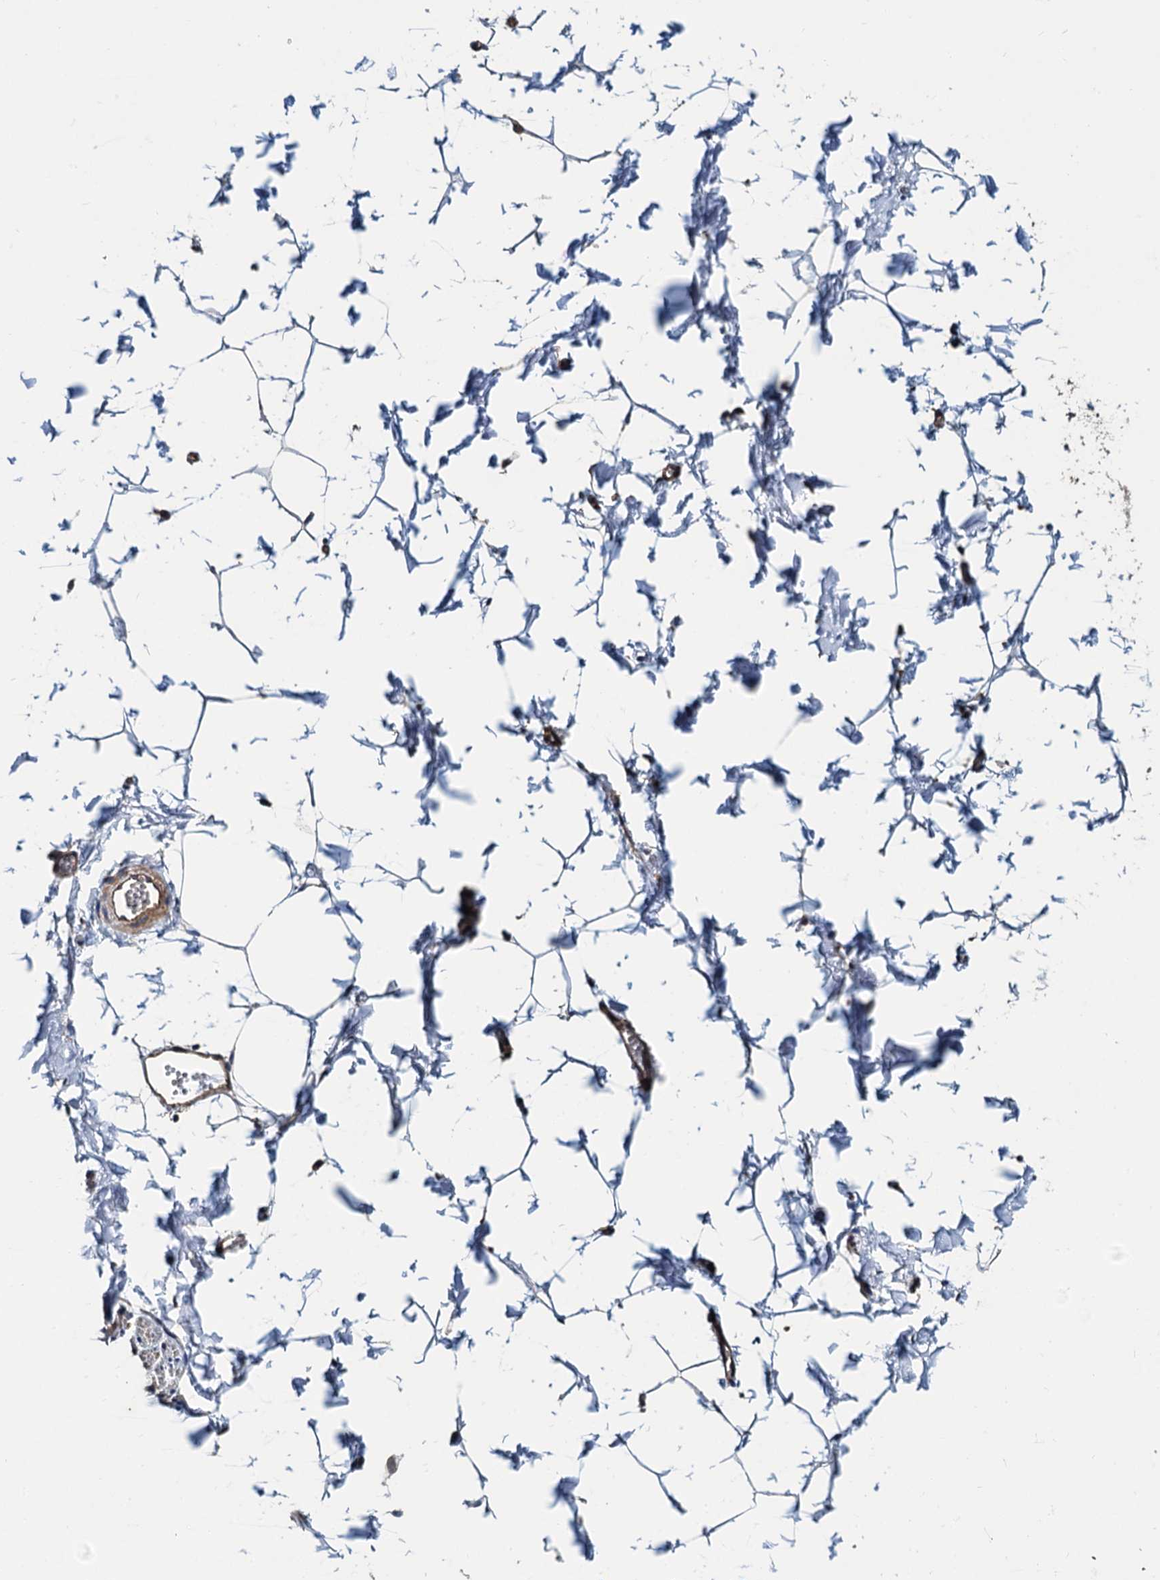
{"staining": {"intensity": "negative", "quantity": "none", "location": "none"}, "tissue": "adipose tissue", "cell_type": "Adipocytes", "image_type": "normal", "snomed": [{"axis": "morphology", "description": "Normal tissue, NOS"}, {"axis": "topography", "description": "Gallbladder"}, {"axis": "topography", "description": "Peripheral nerve tissue"}], "caption": "IHC photomicrograph of benign adipose tissue: adipose tissue stained with DAB (3,3'-diaminobenzidine) demonstrates no significant protein staining in adipocytes.", "gene": "NGRN", "patient": {"sex": "male", "age": 38}}